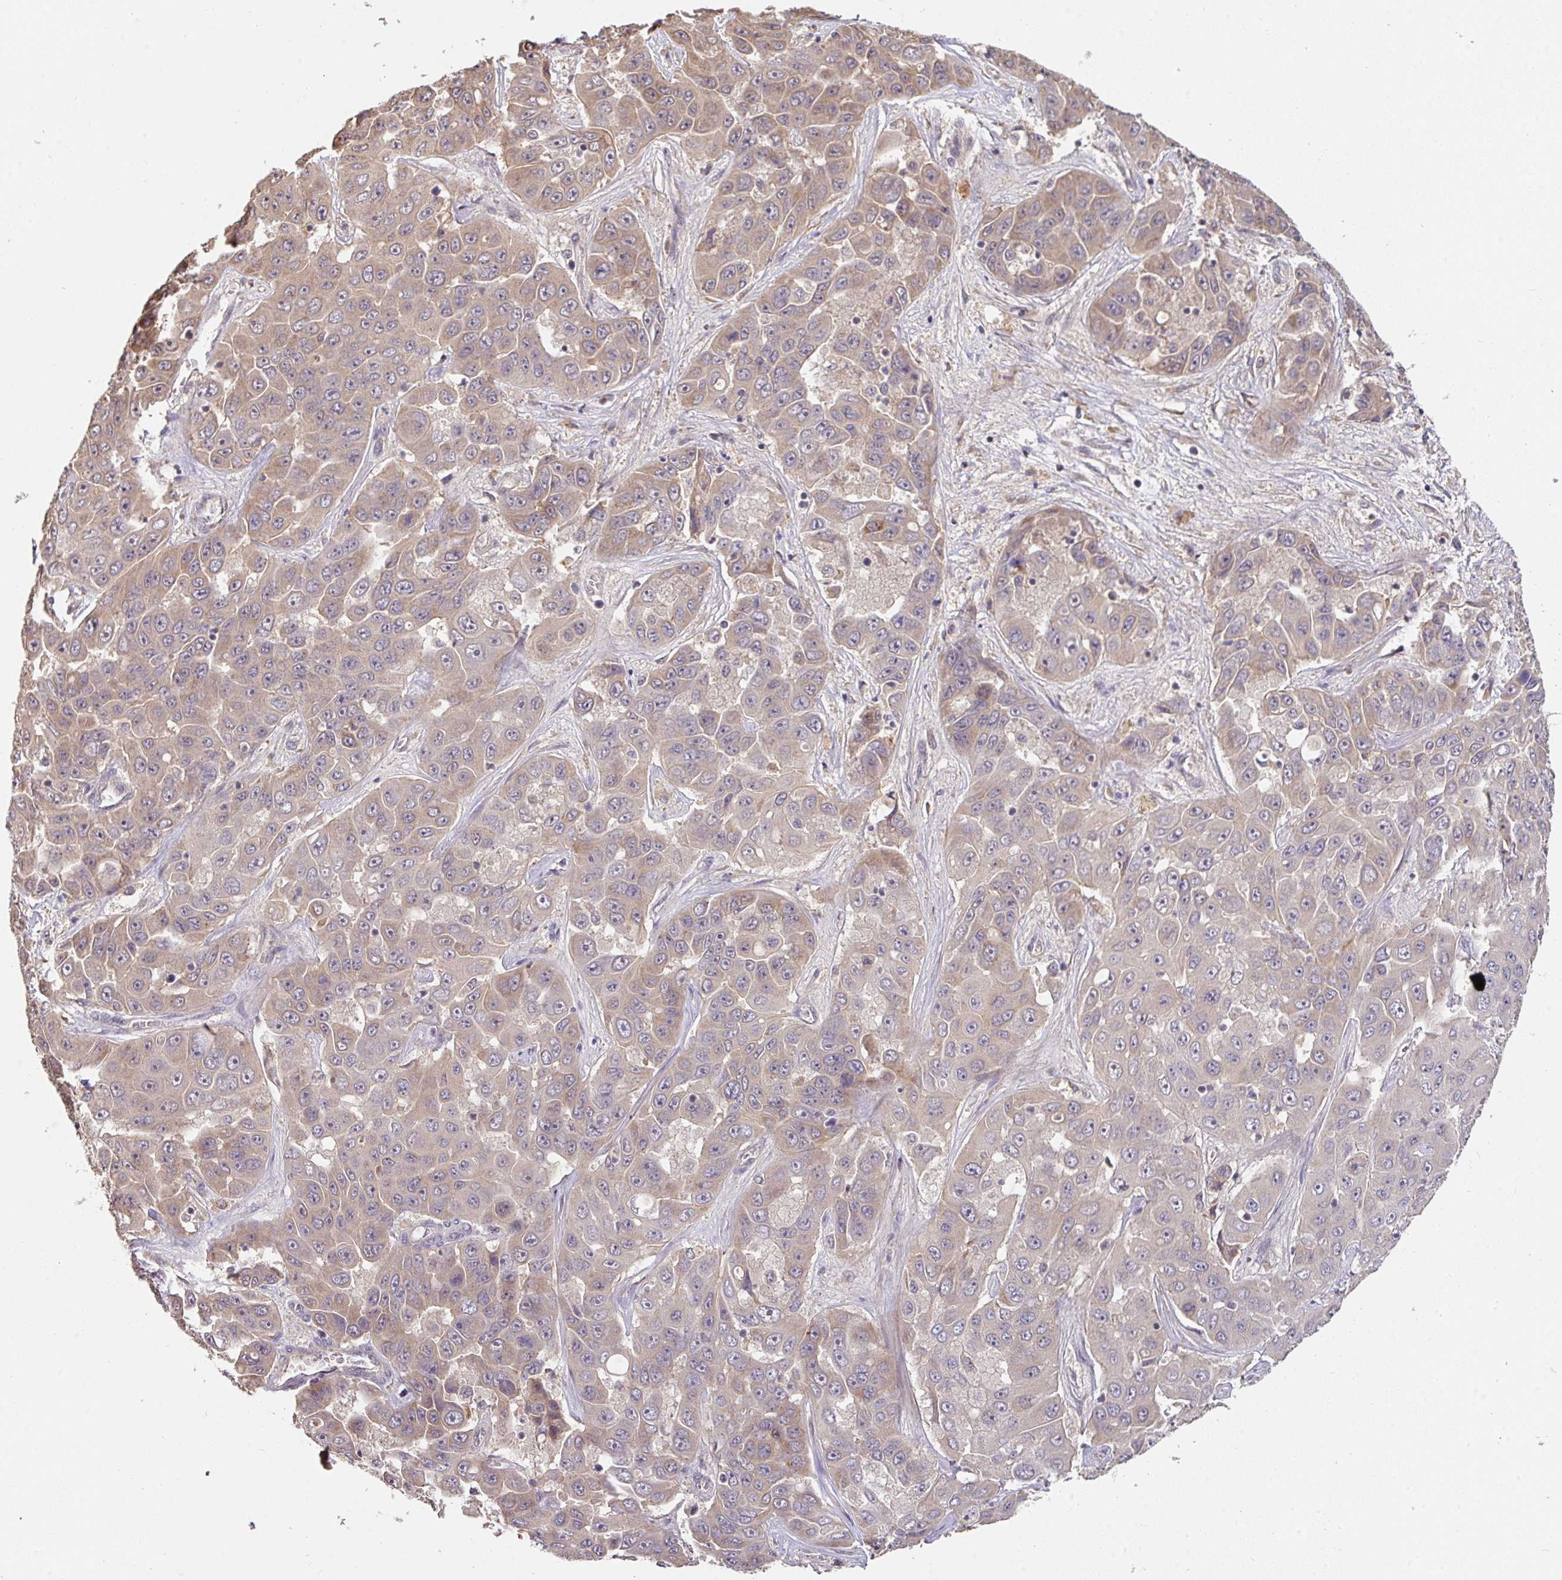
{"staining": {"intensity": "weak", "quantity": "25%-75%", "location": "cytoplasmic/membranous"}, "tissue": "liver cancer", "cell_type": "Tumor cells", "image_type": "cancer", "snomed": [{"axis": "morphology", "description": "Cholangiocarcinoma"}, {"axis": "topography", "description": "Liver"}], "caption": "The image displays staining of cholangiocarcinoma (liver), revealing weak cytoplasmic/membranous protein staining (brown color) within tumor cells. (DAB IHC, brown staining for protein, blue staining for nuclei).", "gene": "ACVR2B", "patient": {"sex": "female", "age": 52}}